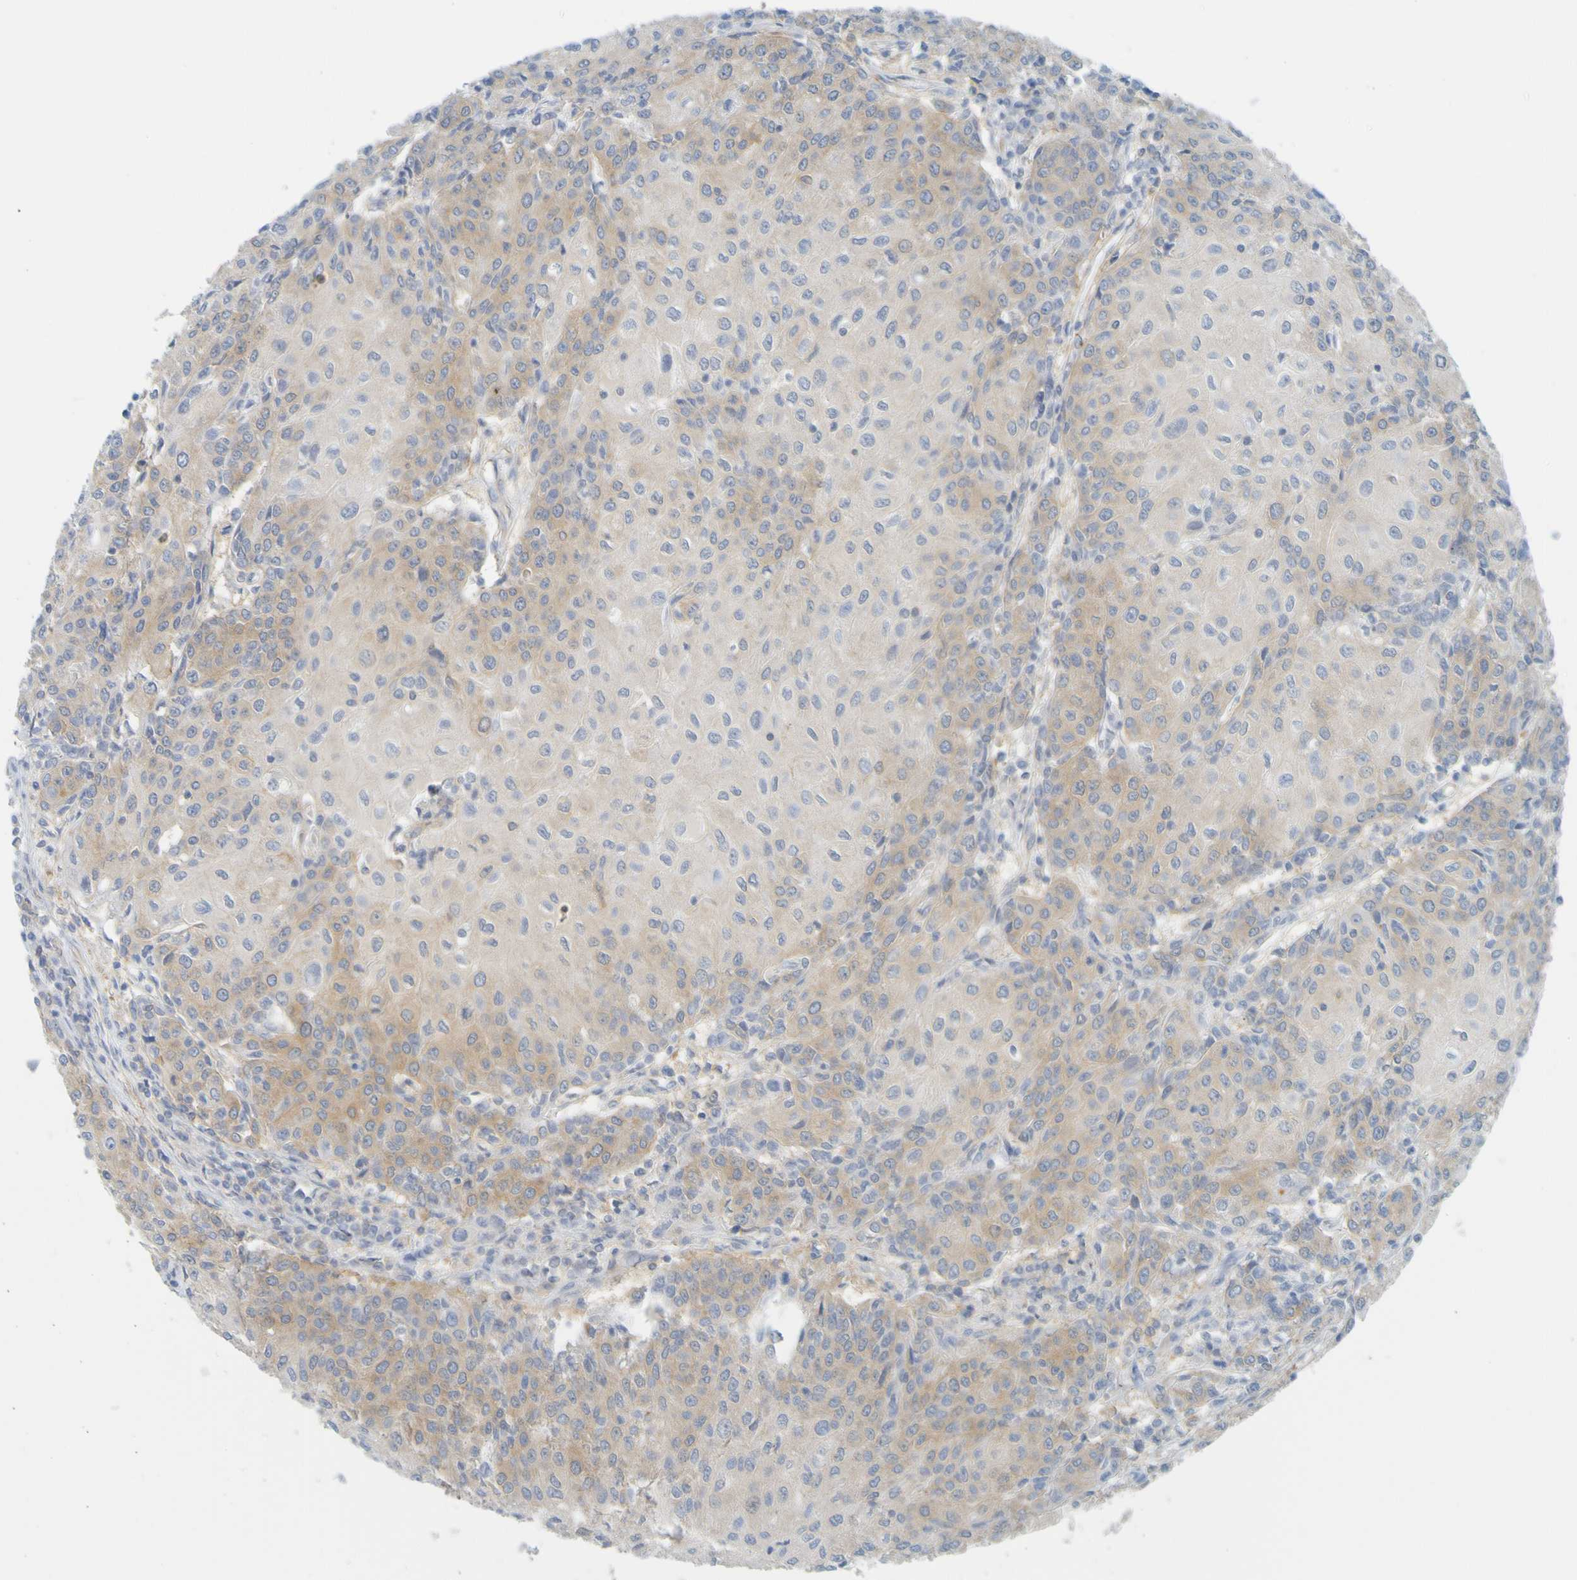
{"staining": {"intensity": "moderate", "quantity": "25%-75%", "location": "cytoplasmic/membranous"}, "tissue": "urothelial cancer", "cell_type": "Tumor cells", "image_type": "cancer", "snomed": [{"axis": "morphology", "description": "Urothelial carcinoma, High grade"}, {"axis": "topography", "description": "Urinary bladder"}], "caption": "The image displays a brown stain indicating the presence of a protein in the cytoplasmic/membranous of tumor cells in urothelial cancer.", "gene": "APPL1", "patient": {"sex": "female", "age": 85}}